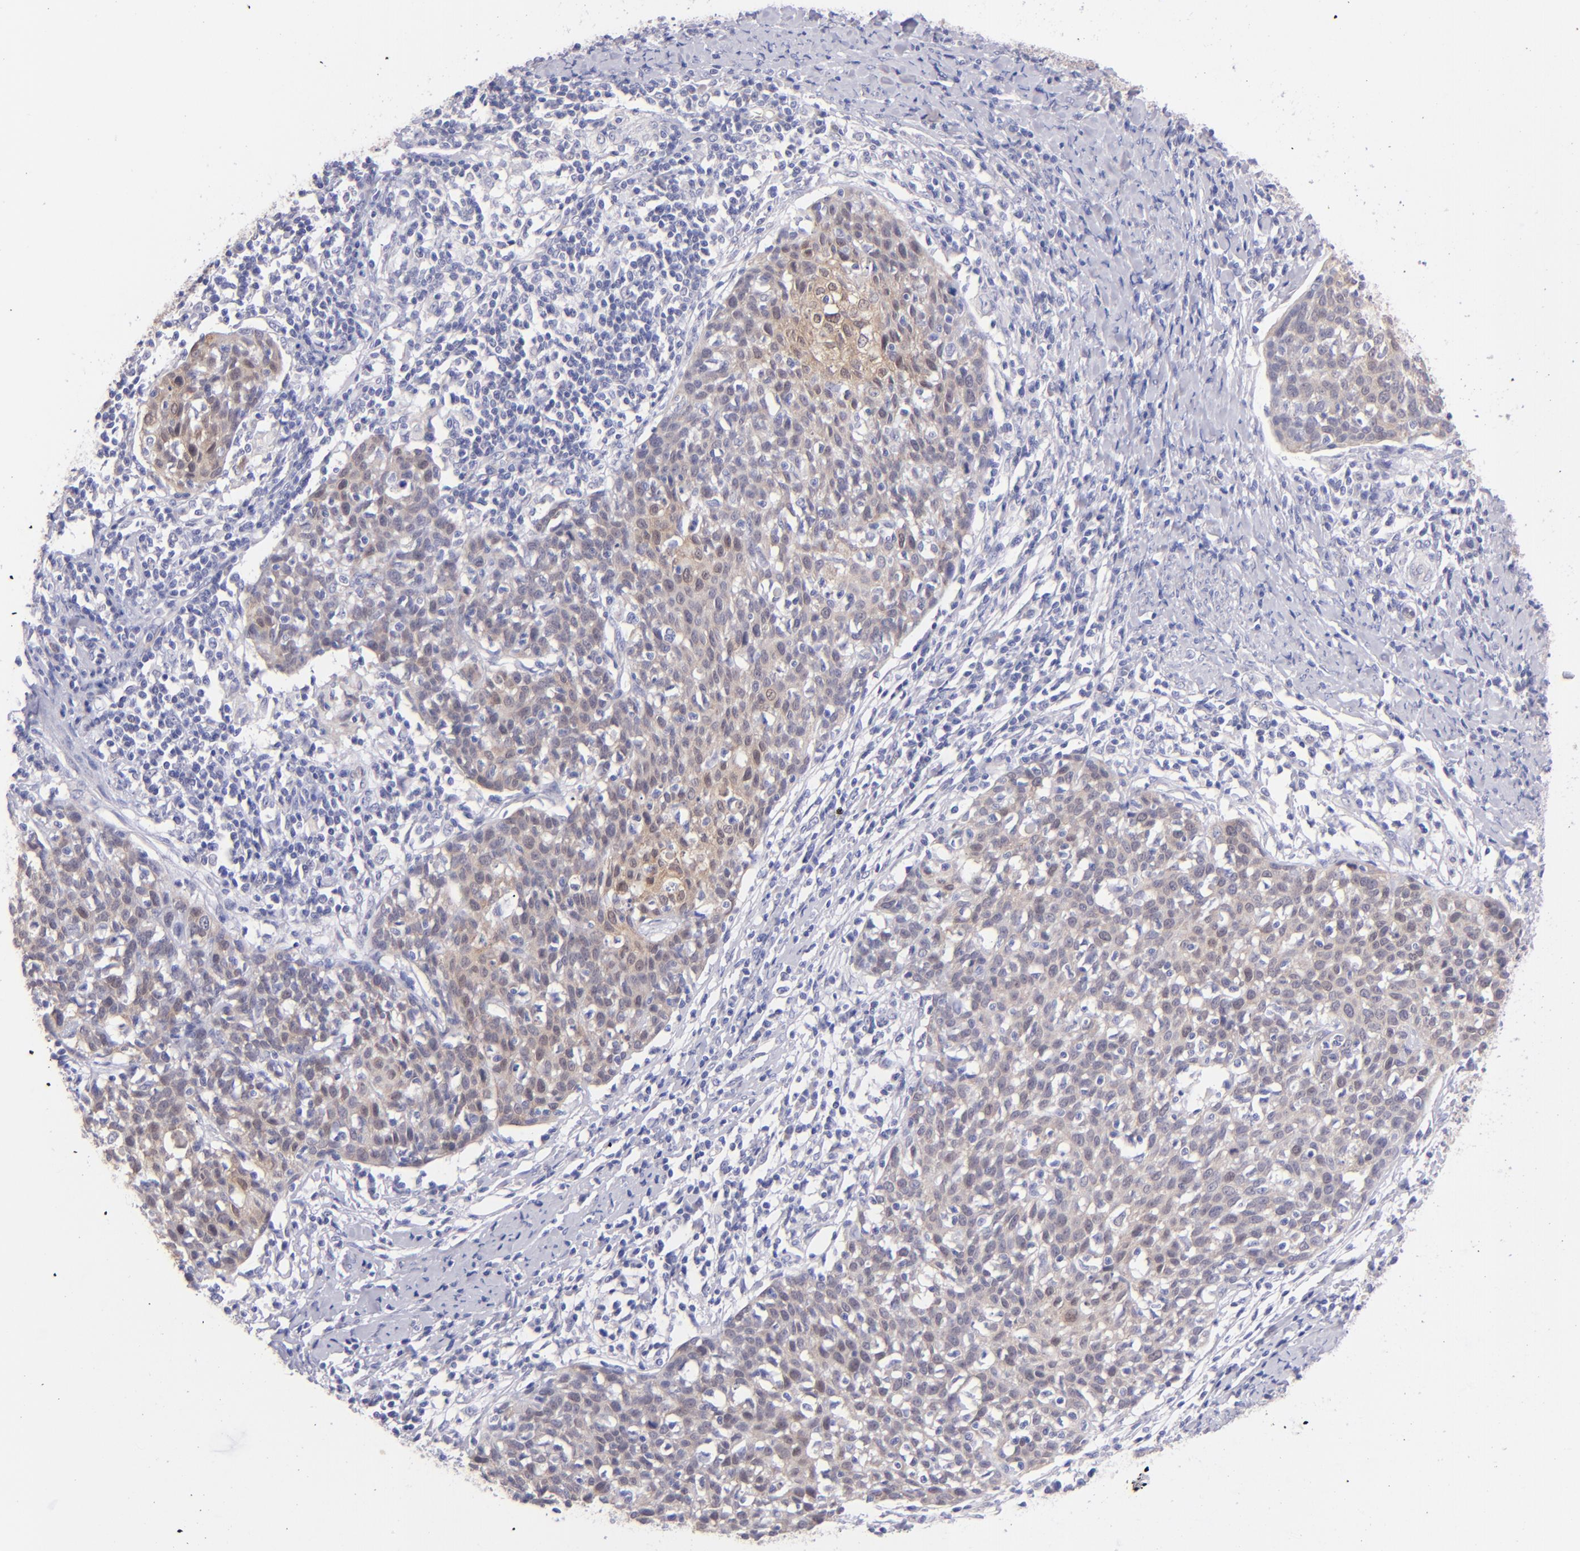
{"staining": {"intensity": "weak", "quantity": ">75%", "location": "cytoplasmic/membranous"}, "tissue": "cervical cancer", "cell_type": "Tumor cells", "image_type": "cancer", "snomed": [{"axis": "morphology", "description": "Squamous cell carcinoma, NOS"}, {"axis": "topography", "description": "Cervix"}], "caption": "Protein staining by immunohistochemistry (IHC) exhibits weak cytoplasmic/membranous staining in about >75% of tumor cells in cervical cancer.", "gene": "SH2D4A", "patient": {"sex": "female", "age": 38}}